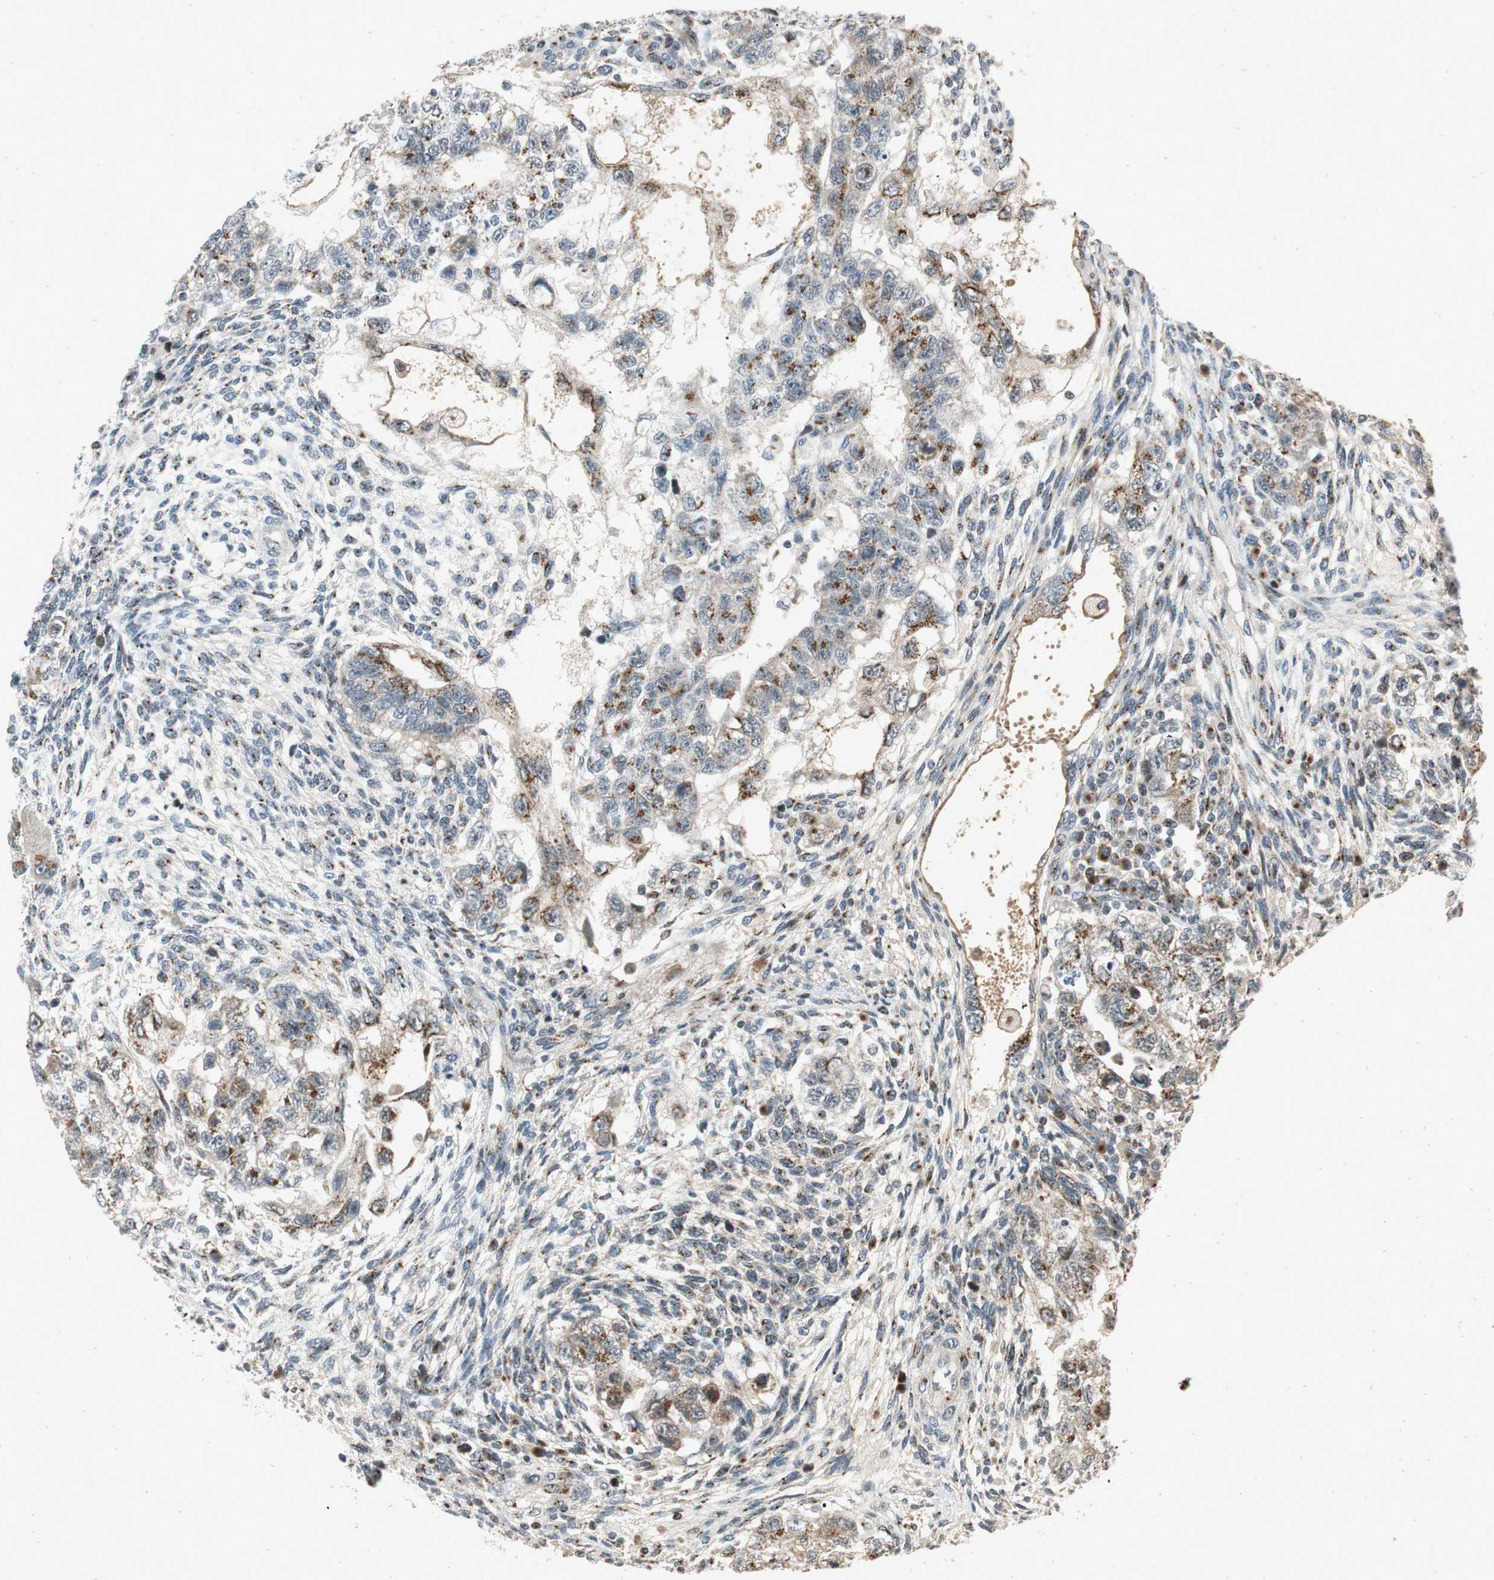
{"staining": {"intensity": "weak", "quantity": ">75%", "location": "cytoplasmic/membranous"}, "tissue": "testis cancer", "cell_type": "Tumor cells", "image_type": "cancer", "snomed": [{"axis": "morphology", "description": "Normal tissue, NOS"}, {"axis": "morphology", "description": "Carcinoma, Embryonal, NOS"}, {"axis": "topography", "description": "Testis"}], "caption": "Immunohistochemical staining of human embryonal carcinoma (testis) reveals low levels of weak cytoplasmic/membranous expression in about >75% of tumor cells. (DAB IHC with brightfield microscopy, high magnification).", "gene": "NEO1", "patient": {"sex": "male", "age": 36}}